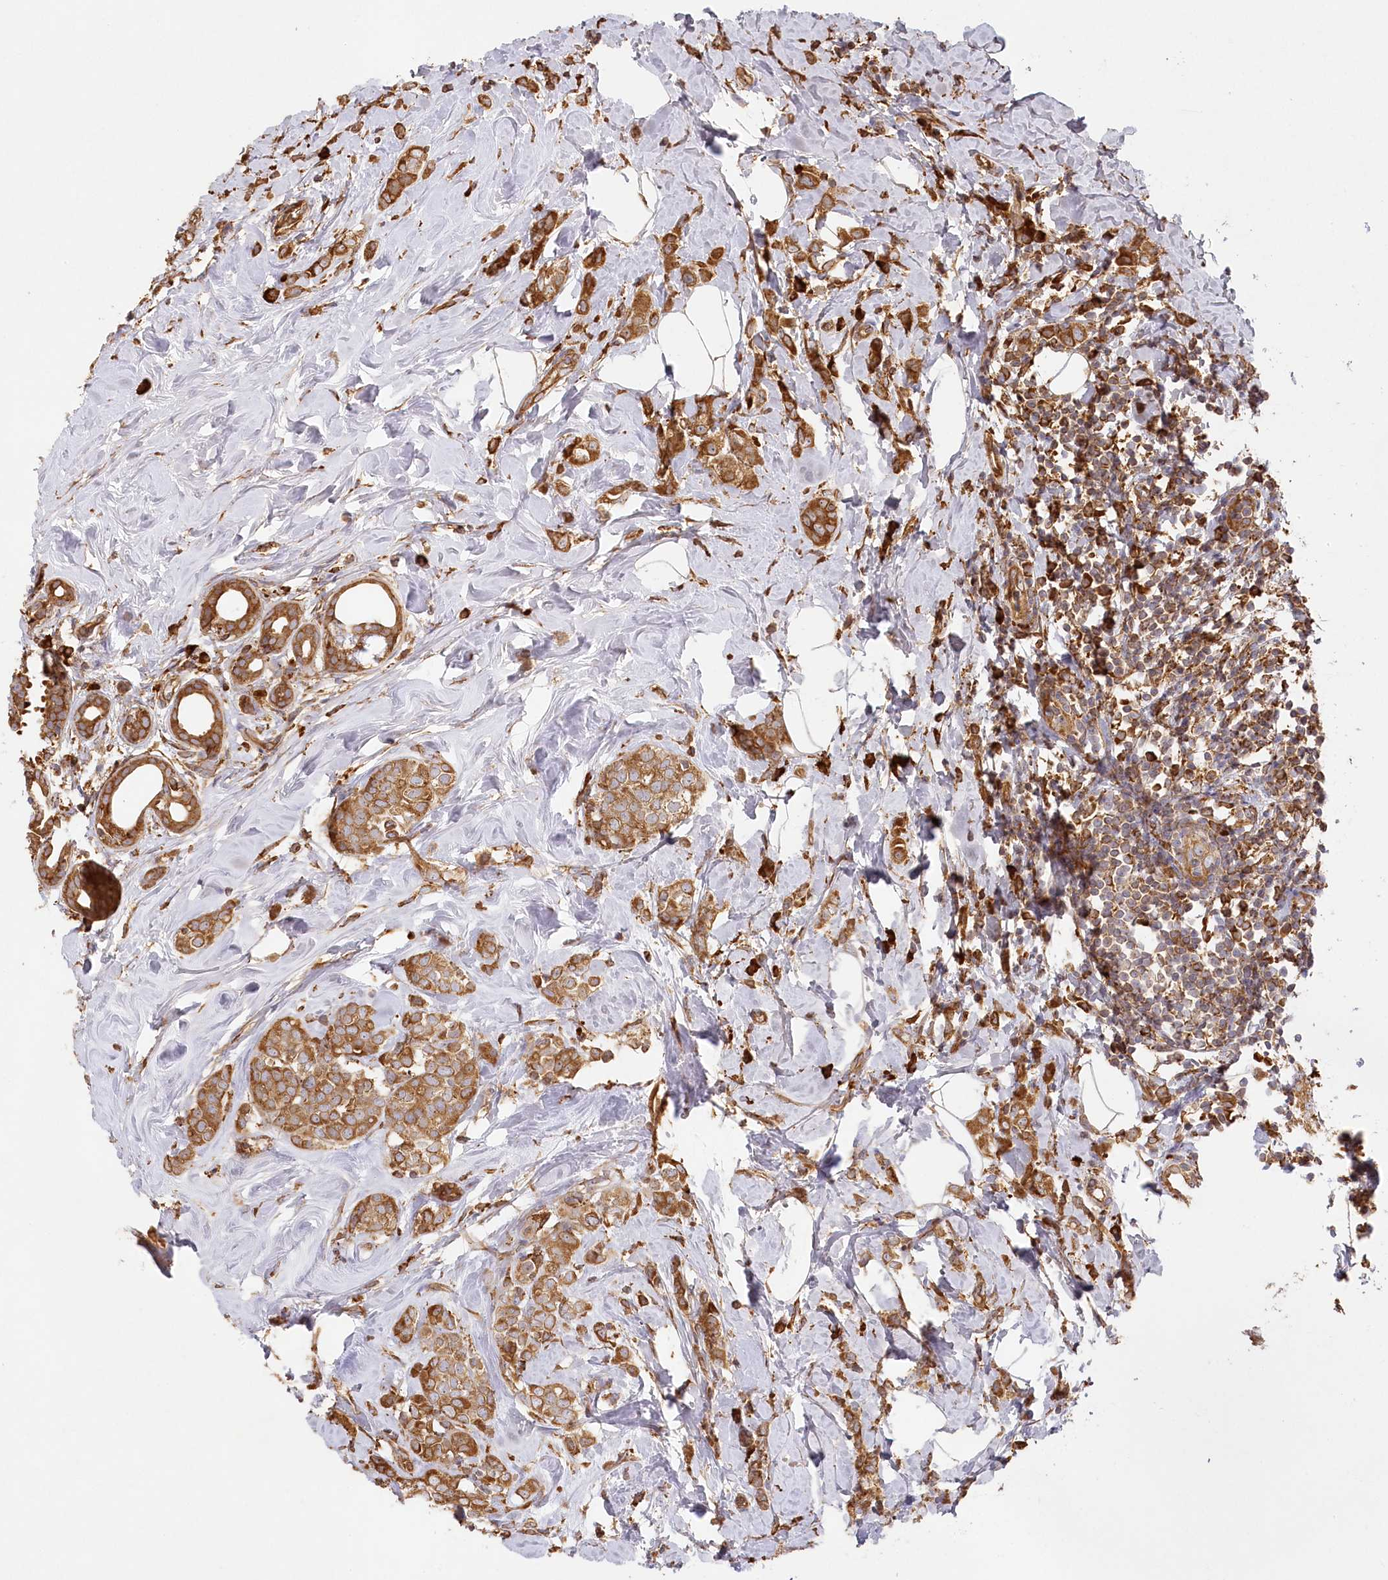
{"staining": {"intensity": "moderate", "quantity": ">75%", "location": "cytoplasmic/membranous"}, "tissue": "breast cancer", "cell_type": "Tumor cells", "image_type": "cancer", "snomed": [{"axis": "morphology", "description": "Lobular carcinoma"}, {"axis": "topography", "description": "Breast"}], "caption": "DAB (3,3'-diaminobenzidine) immunohistochemical staining of human breast cancer (lobular carcinoma) shows moderate cytoplasmic/membranous protein expression in about >75% of tumor cells.", "gene": "ACAP2", "patient": {"sex": "female", "age": 47}}